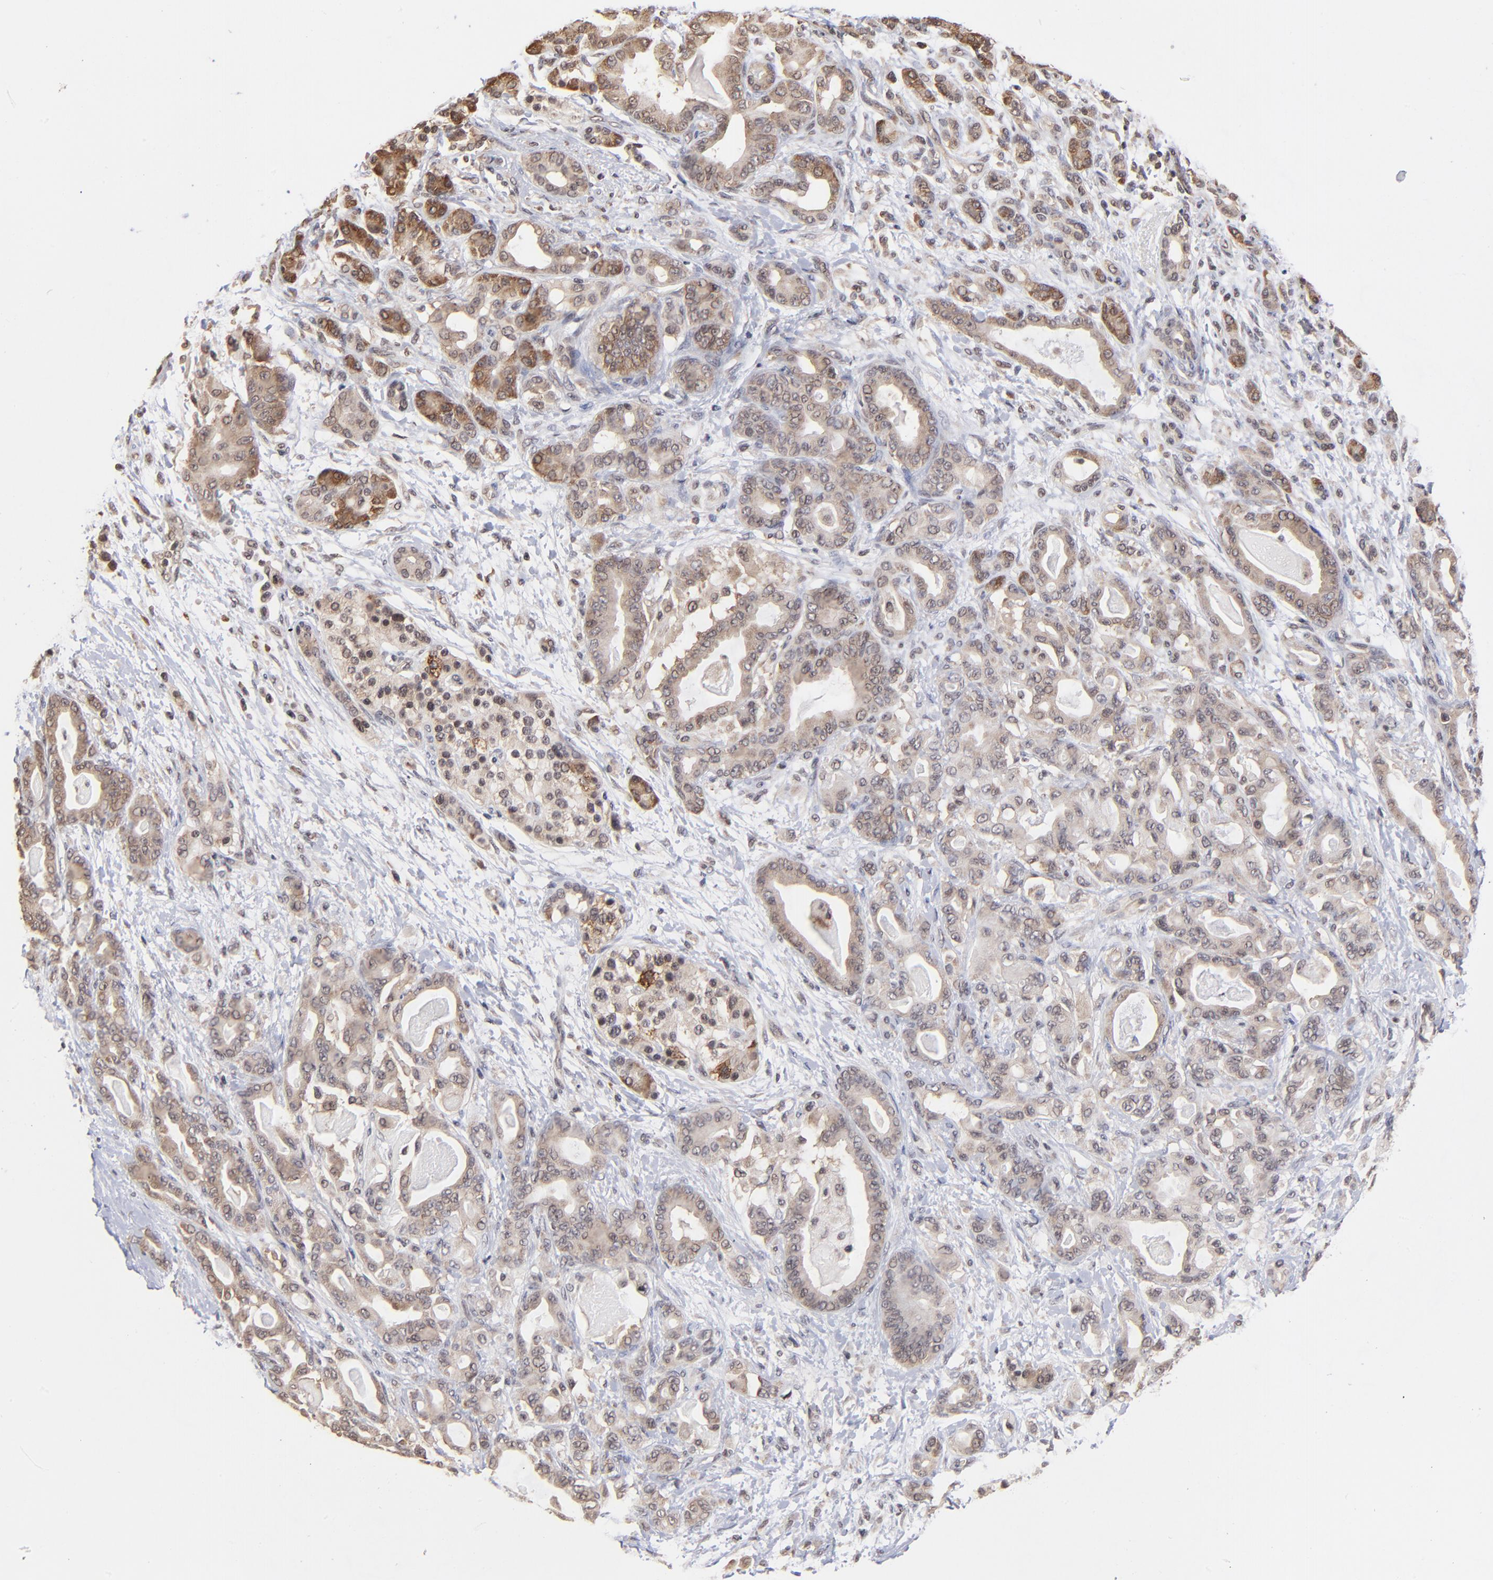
{"staining": {"intensity": "weak", "quantity": ">75%", "location": "cytoplasmic/membranous"}, "tissue": "pancreatic cancer", "cell_type": "Tumor cells", "image_type": "cancer", "snomed": [{"axis": "morphology", "description": "Adenocarcinoma, NOS"}, {"axis": "topography", "description": "Pancreas"}], "caption": "Immunohistochemical staining of human pancreatic adenocarcinoma exhibits low levels of weak cytoplasmic/membranous protein expression in about >75% of tumor cells. The staining was performed using DAB (3,3'-diaminobenzidine), with brown indicating positive protein expression. Nuclei are stained blue with hematoxylin.", "gene": "BRPF1", "patient": {"sex": "male", "age": 63}}